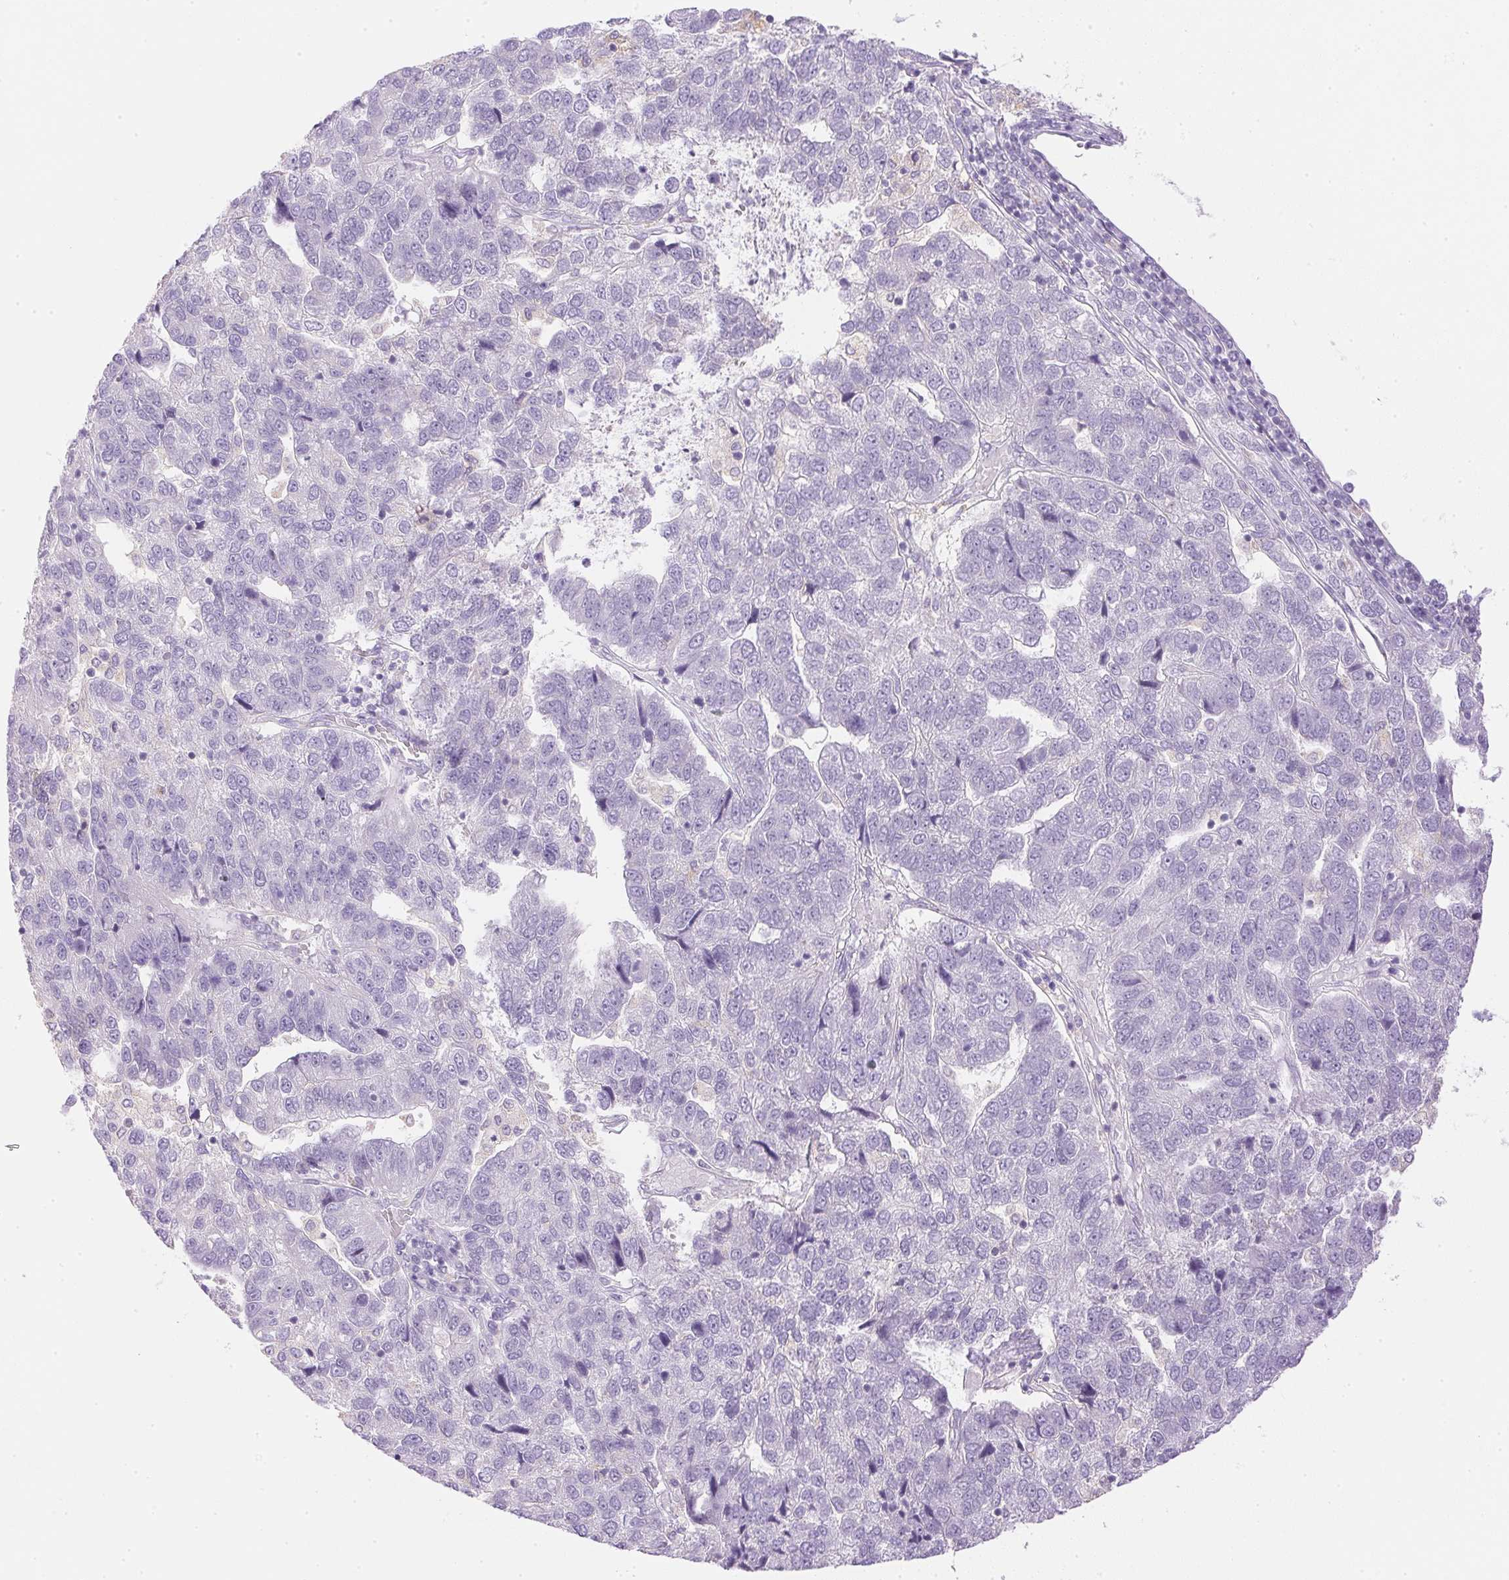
{"staining": {"intensity": "negative", "quantity": "none", "location": "none"}, "tissue": "pancreatic cancer", "cell_type": "Tumor cells", "image_type": "cancer", "snomed": [{"axis": "morphology", "description": "Adenocarcinoma, NOS"}, {"axis": "topography", "description": "Pancreas"}], "caption": "Immunohistochemistry (IHC) of pancreatic adenocarcinoma displays no positivity in tumor cells.", "gene": "ATP6V1G3", "patient": {"sex": "female", "age": 61}}